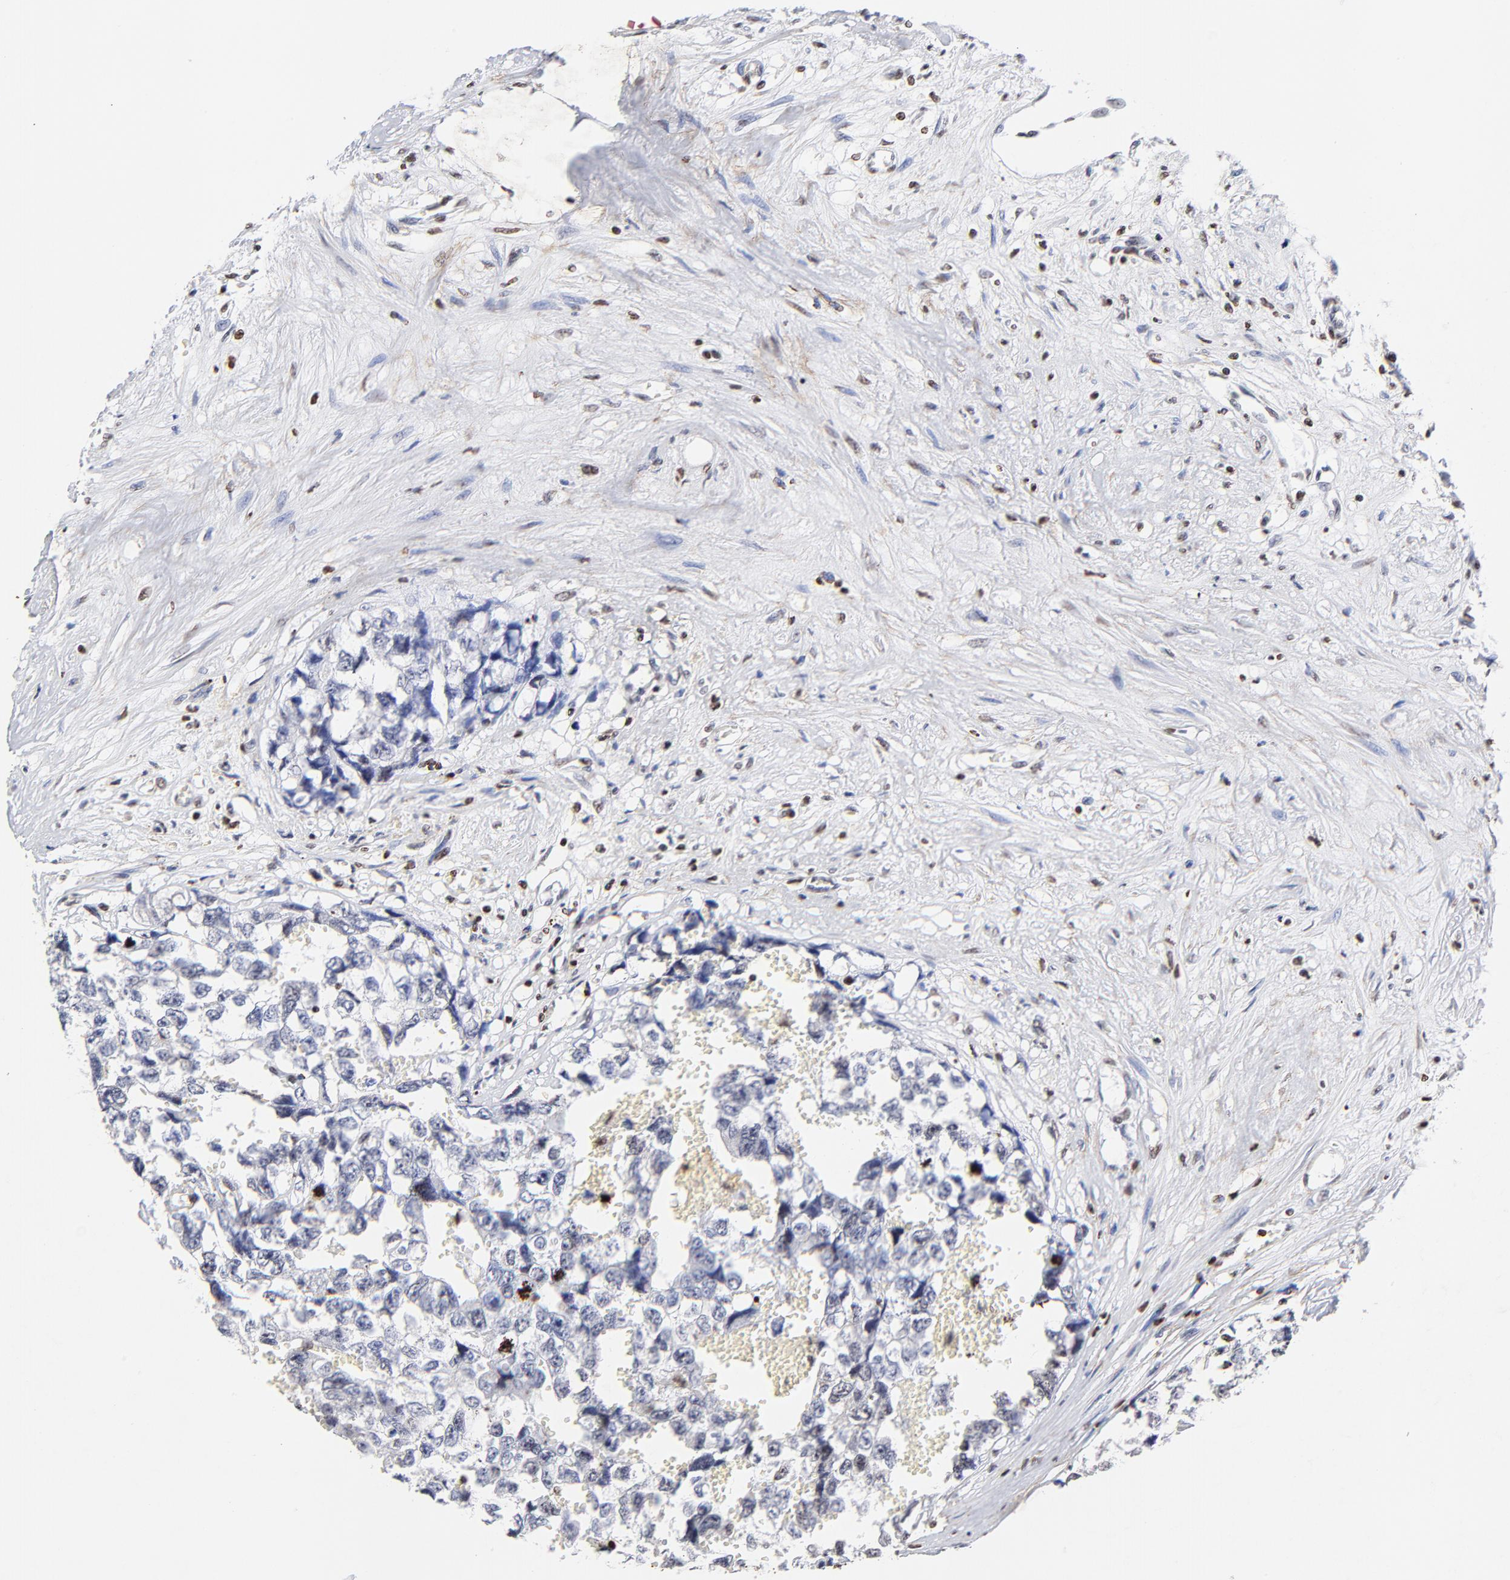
{"staining": {"intensity": "negative", "quantity": "none", "location": "none"}, "tissue": "testis cancer", "cell_type": "Tumor cells", "image_type": "cancer", "snomed": [{"axis": "morphology", "description": "Carcinoma, Embryonal, NOS"}, {"axis": "topography", "description": "Testis"}], "caption": "Protein analysis of testis cancer exhibits no significant expression in tumor cells.", "gene": "FBH1", "patient": {"sex": "male", "age": 31}}